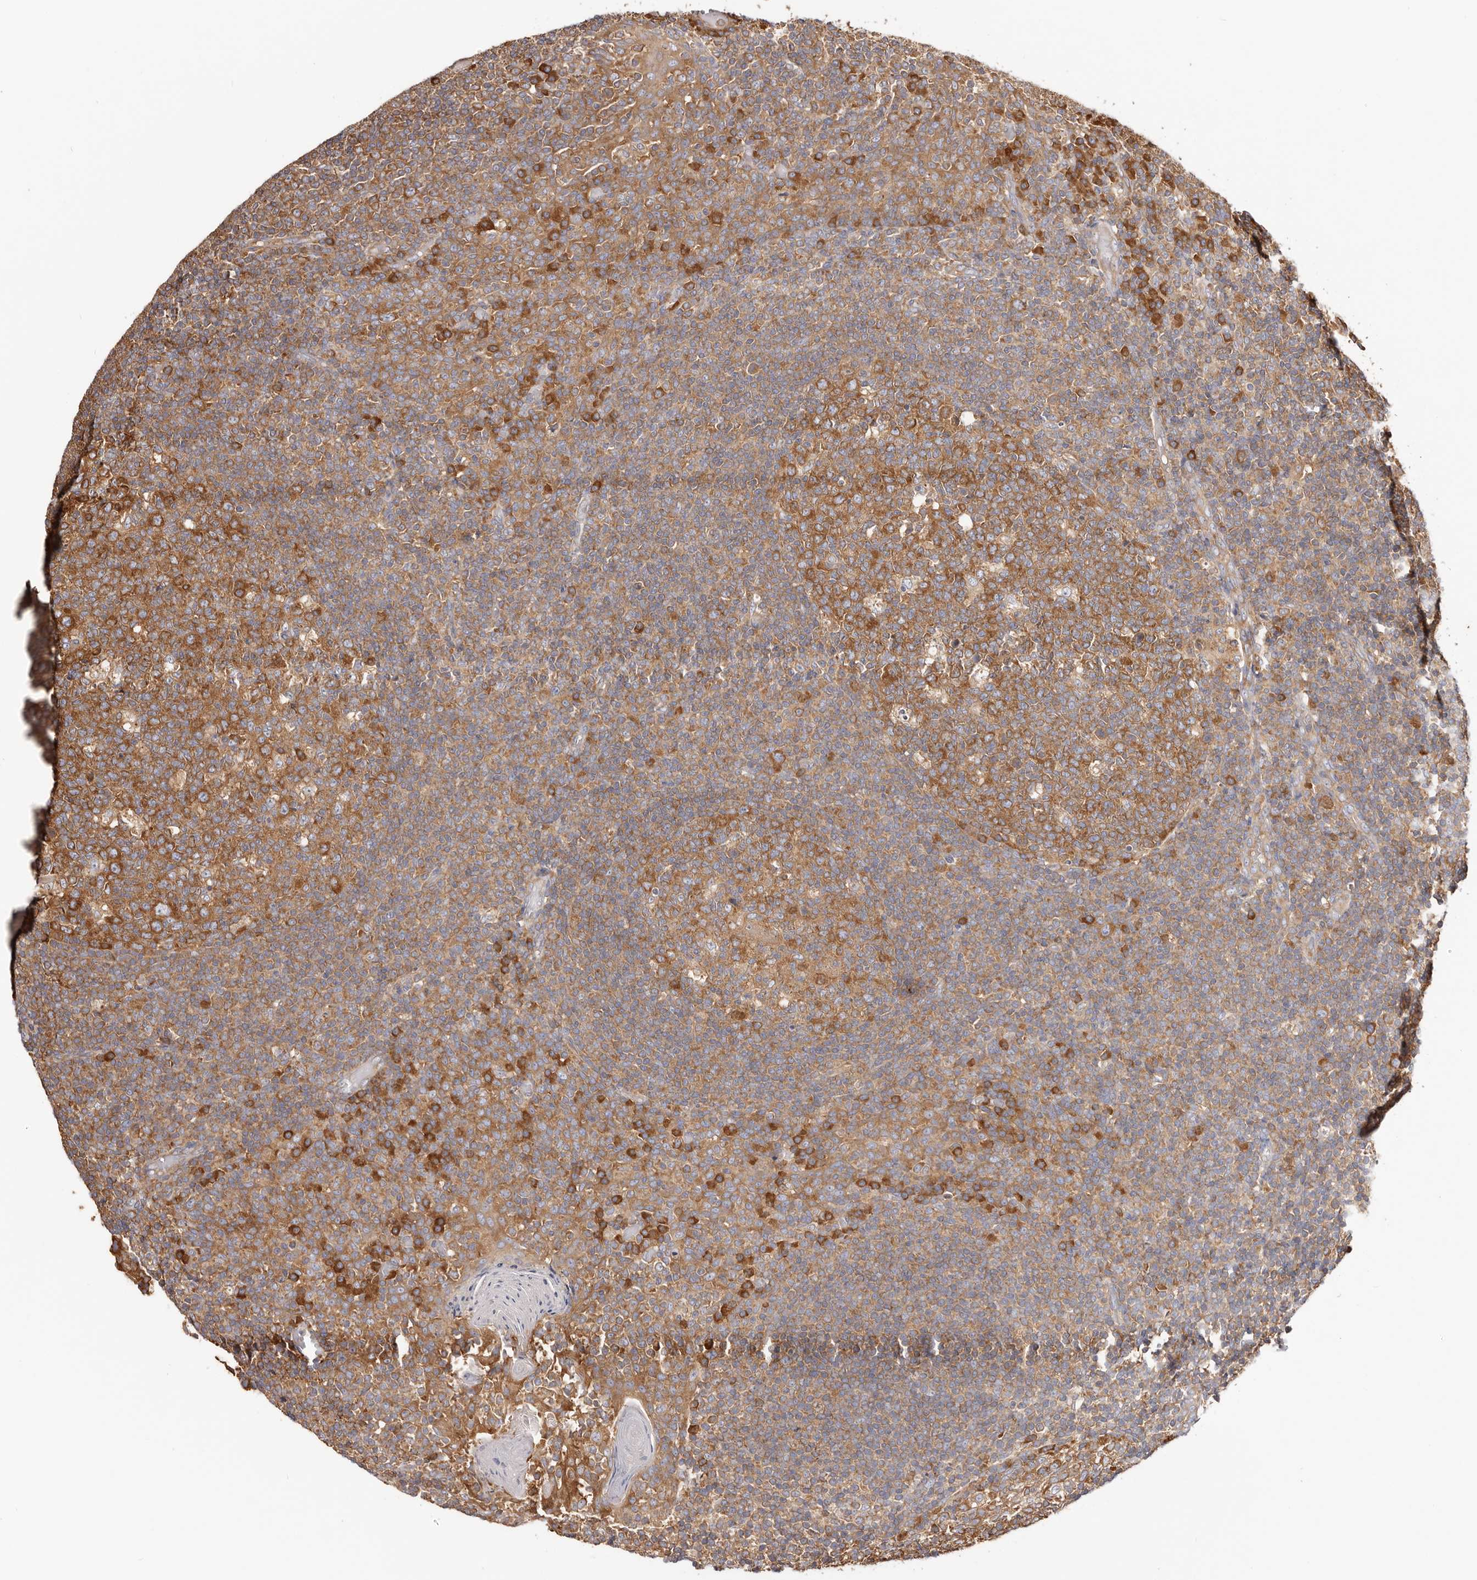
{"staining": {"intensity": "strong", "quantity": ">75%", "location": "cytoplasmic/membranous"}, "tissue": "tonsil", "cell_type": "Germinal center cells", "image_type": "normal", "snomed": [{"axis": "morphology", "description": "Normal tissue, NOS"}, {"axis": "topography", "description": "Tonsil"}], "caption": "IHC image of normal tonsil: human tonsil stained using immunohistochemistry (IHC) exhibits high levels of strong protein expression localized specifically in the cytoplasmic/membranous of germinal center cells, appearing as a cytoplasmic/membranous brown color.", "gene": "EPRS1", "patient": {"sex": "female", "age": 19}}